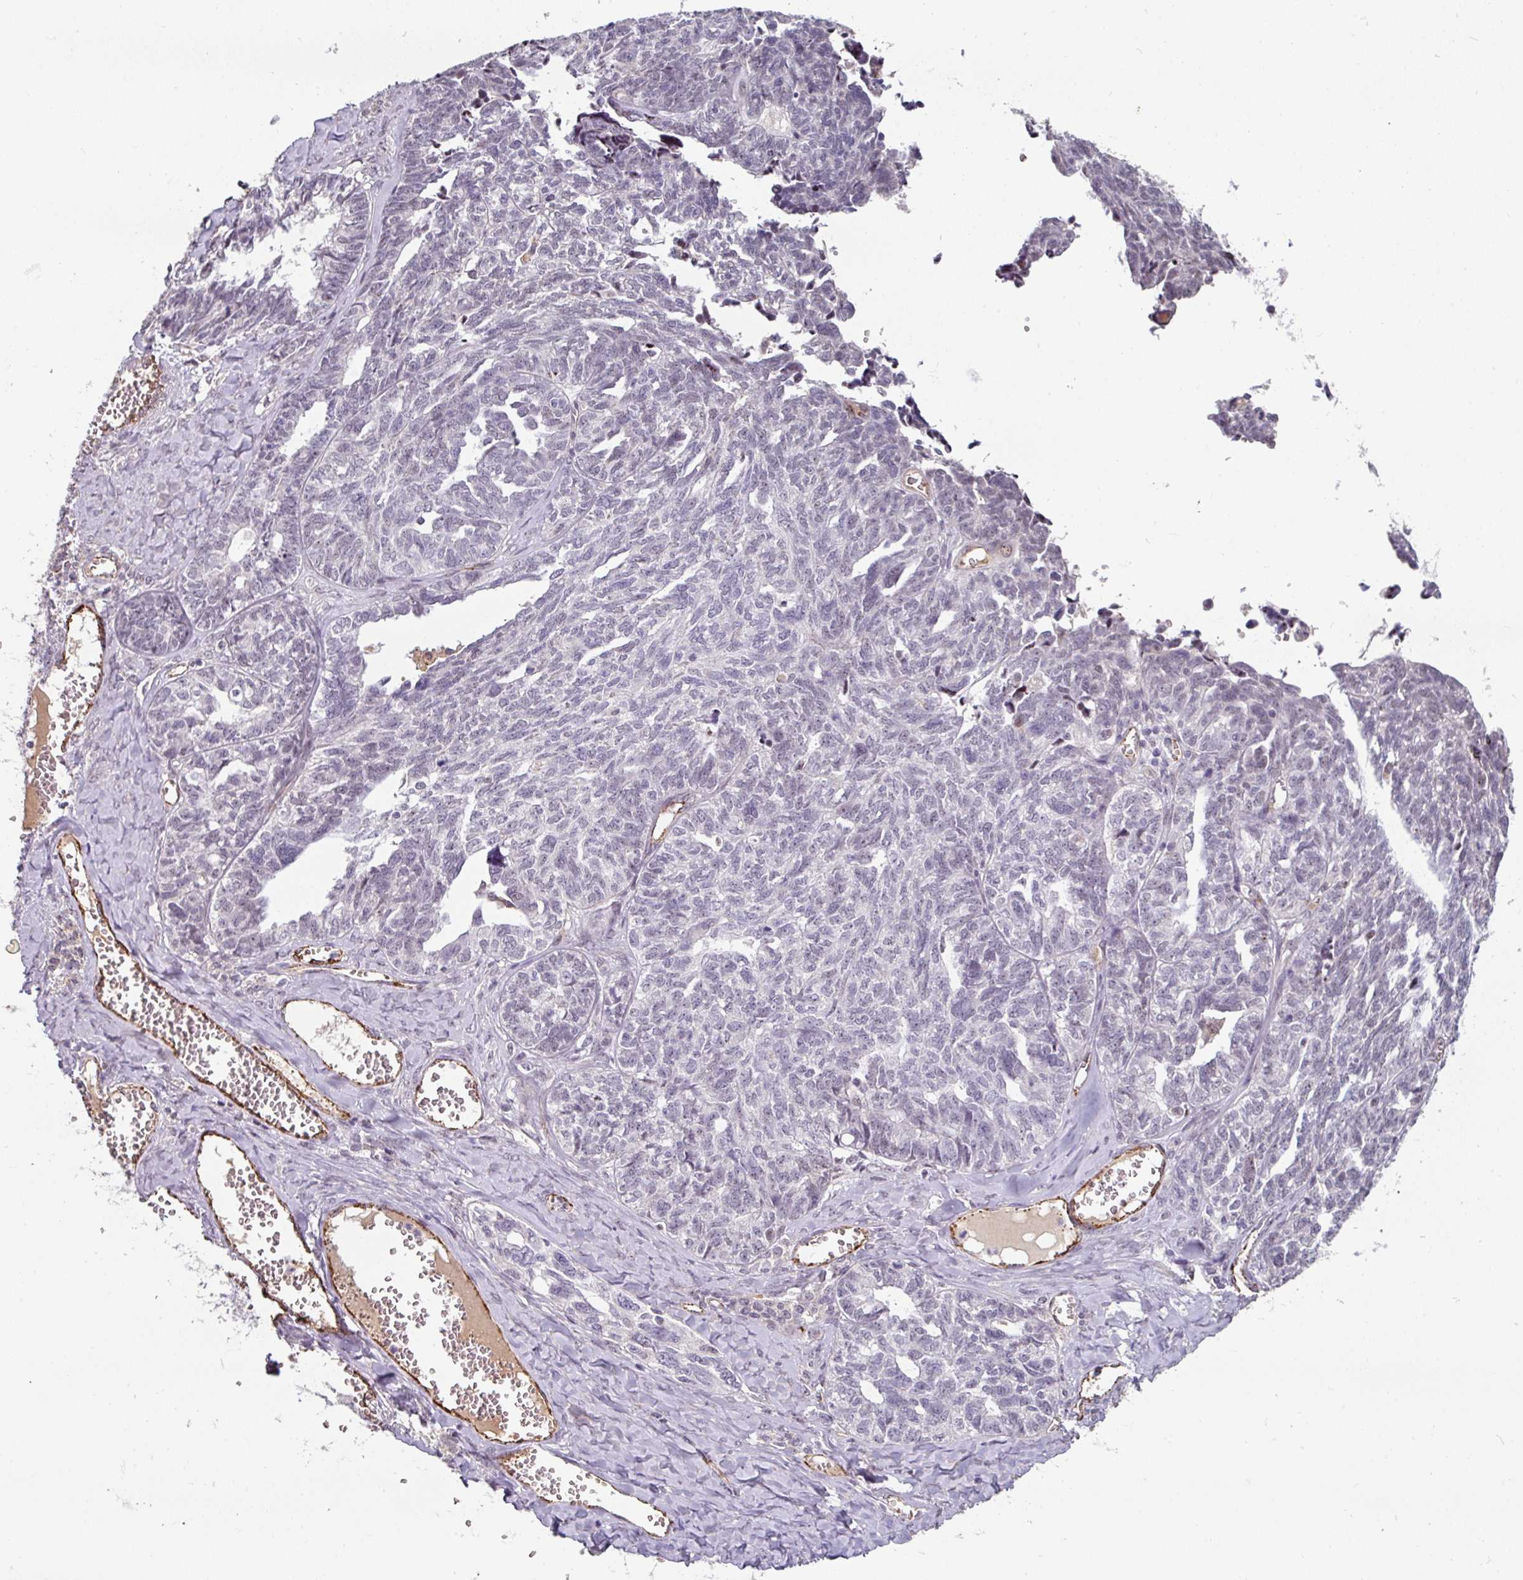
{"staining": {"intensity": "negative", "quantity": "none", "location": "none"}, "tissue": "ovarian cancer", "cell_type": "Tumor cells", "image_type": "cancer", "snomed": [{"axis": "morphology", "description": "Cystadenocarcinoma, serous, NOS"}, {"axis": "topography", "description": "Ovary"}], "caption": "High power microscopy micrograph of an immunohistochemistry photomicrograph of ovarian cancer (serous cystadenocarcinoma), revealing no significant positivity in tumor cells.", "gene": "SIDT2", "patient": {"sex": "female", "age": 79}}